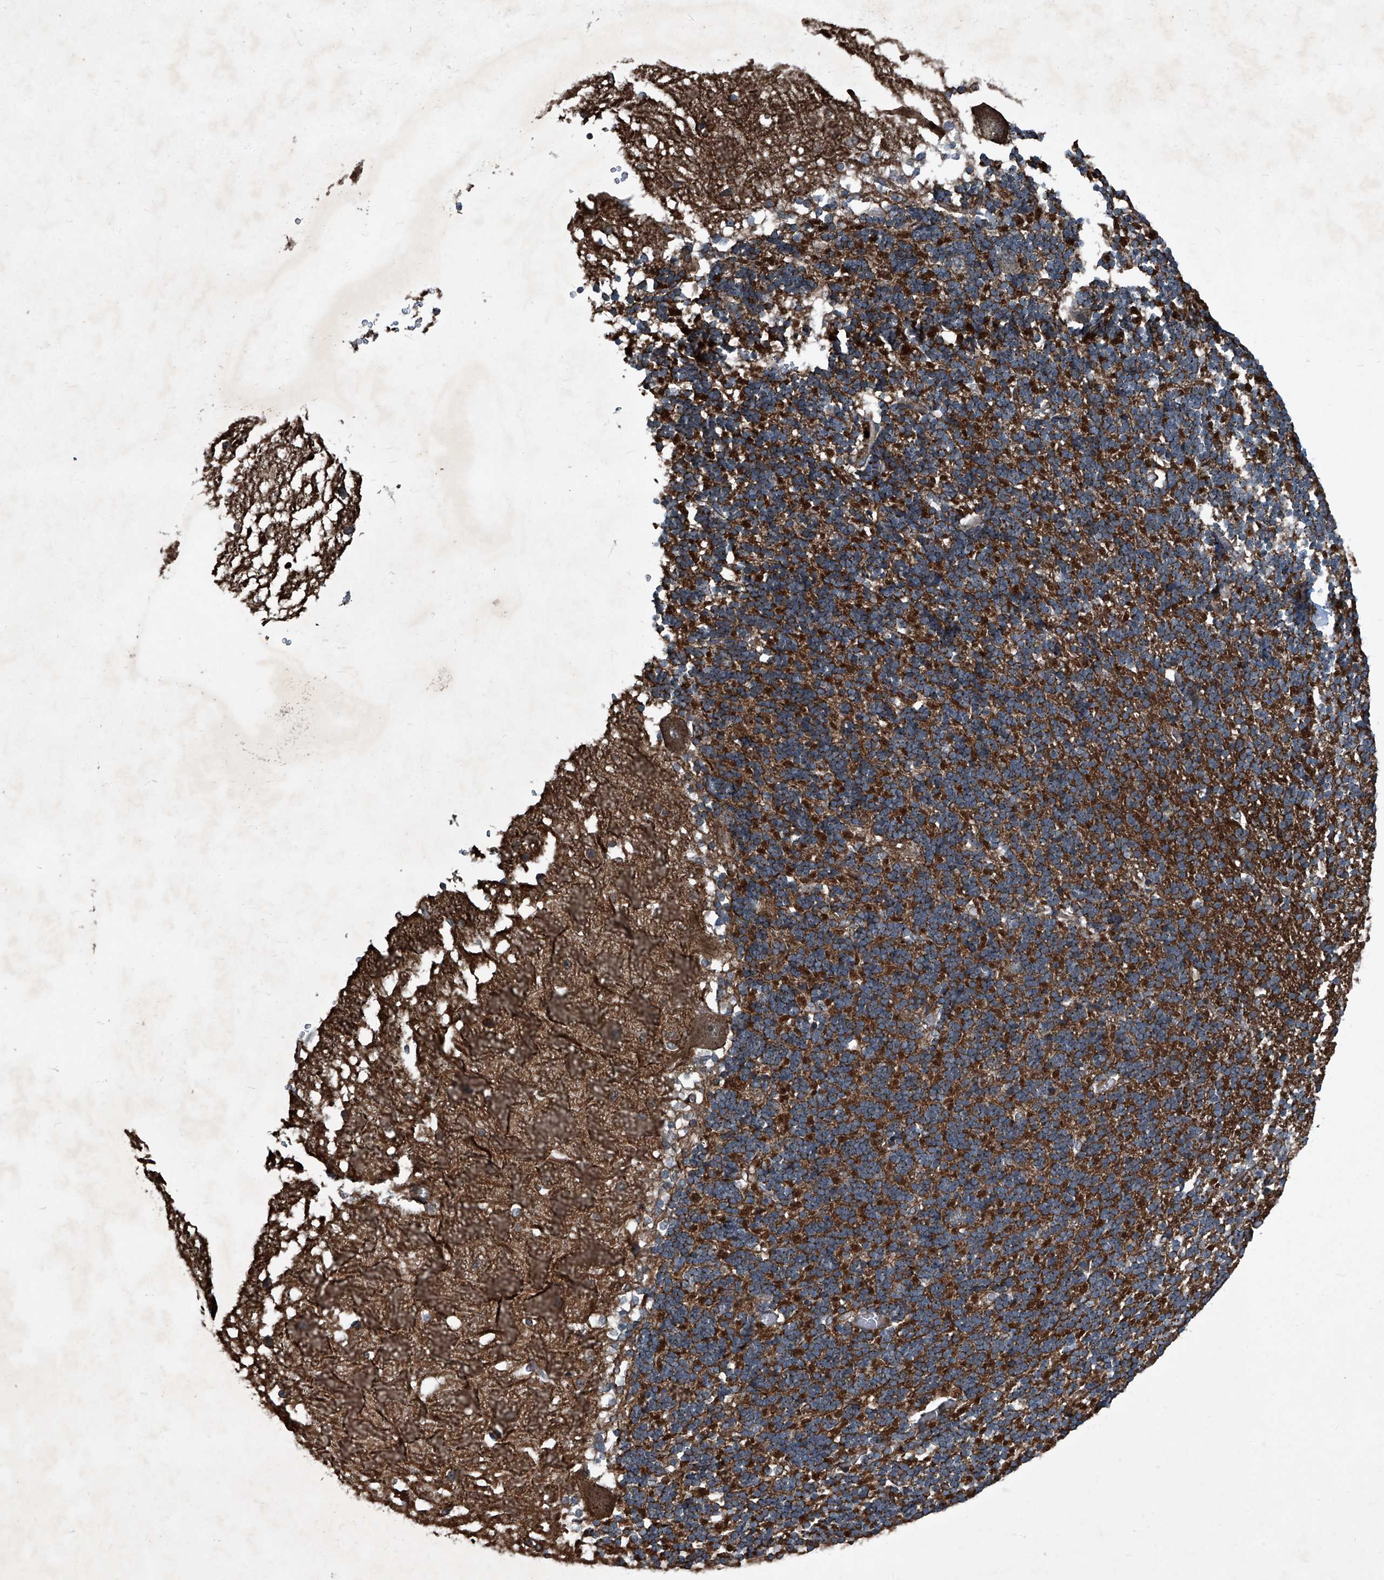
{"staining": {"intensity": "strong", "quantity": "25%-75%", "location": "cytoplasmic/membranous"}, "tissue": "cerebellum", "cell_type": "Cells in granular layer", "image_type": "normal", "snomed": [{"axis": "morphology", "description": "Normal tissue, NOS"}, {"axis": "topography", "description": "Cerebellum"}], "caption": "The micrograph demonstrates staining of unremarkable cerebellum, revealing strong cytoplasmic/membranous protein positivity (brown color) within cells in granular layer.", "gene": "SENP2", "patient": {"sex": "male", "age": 37}}